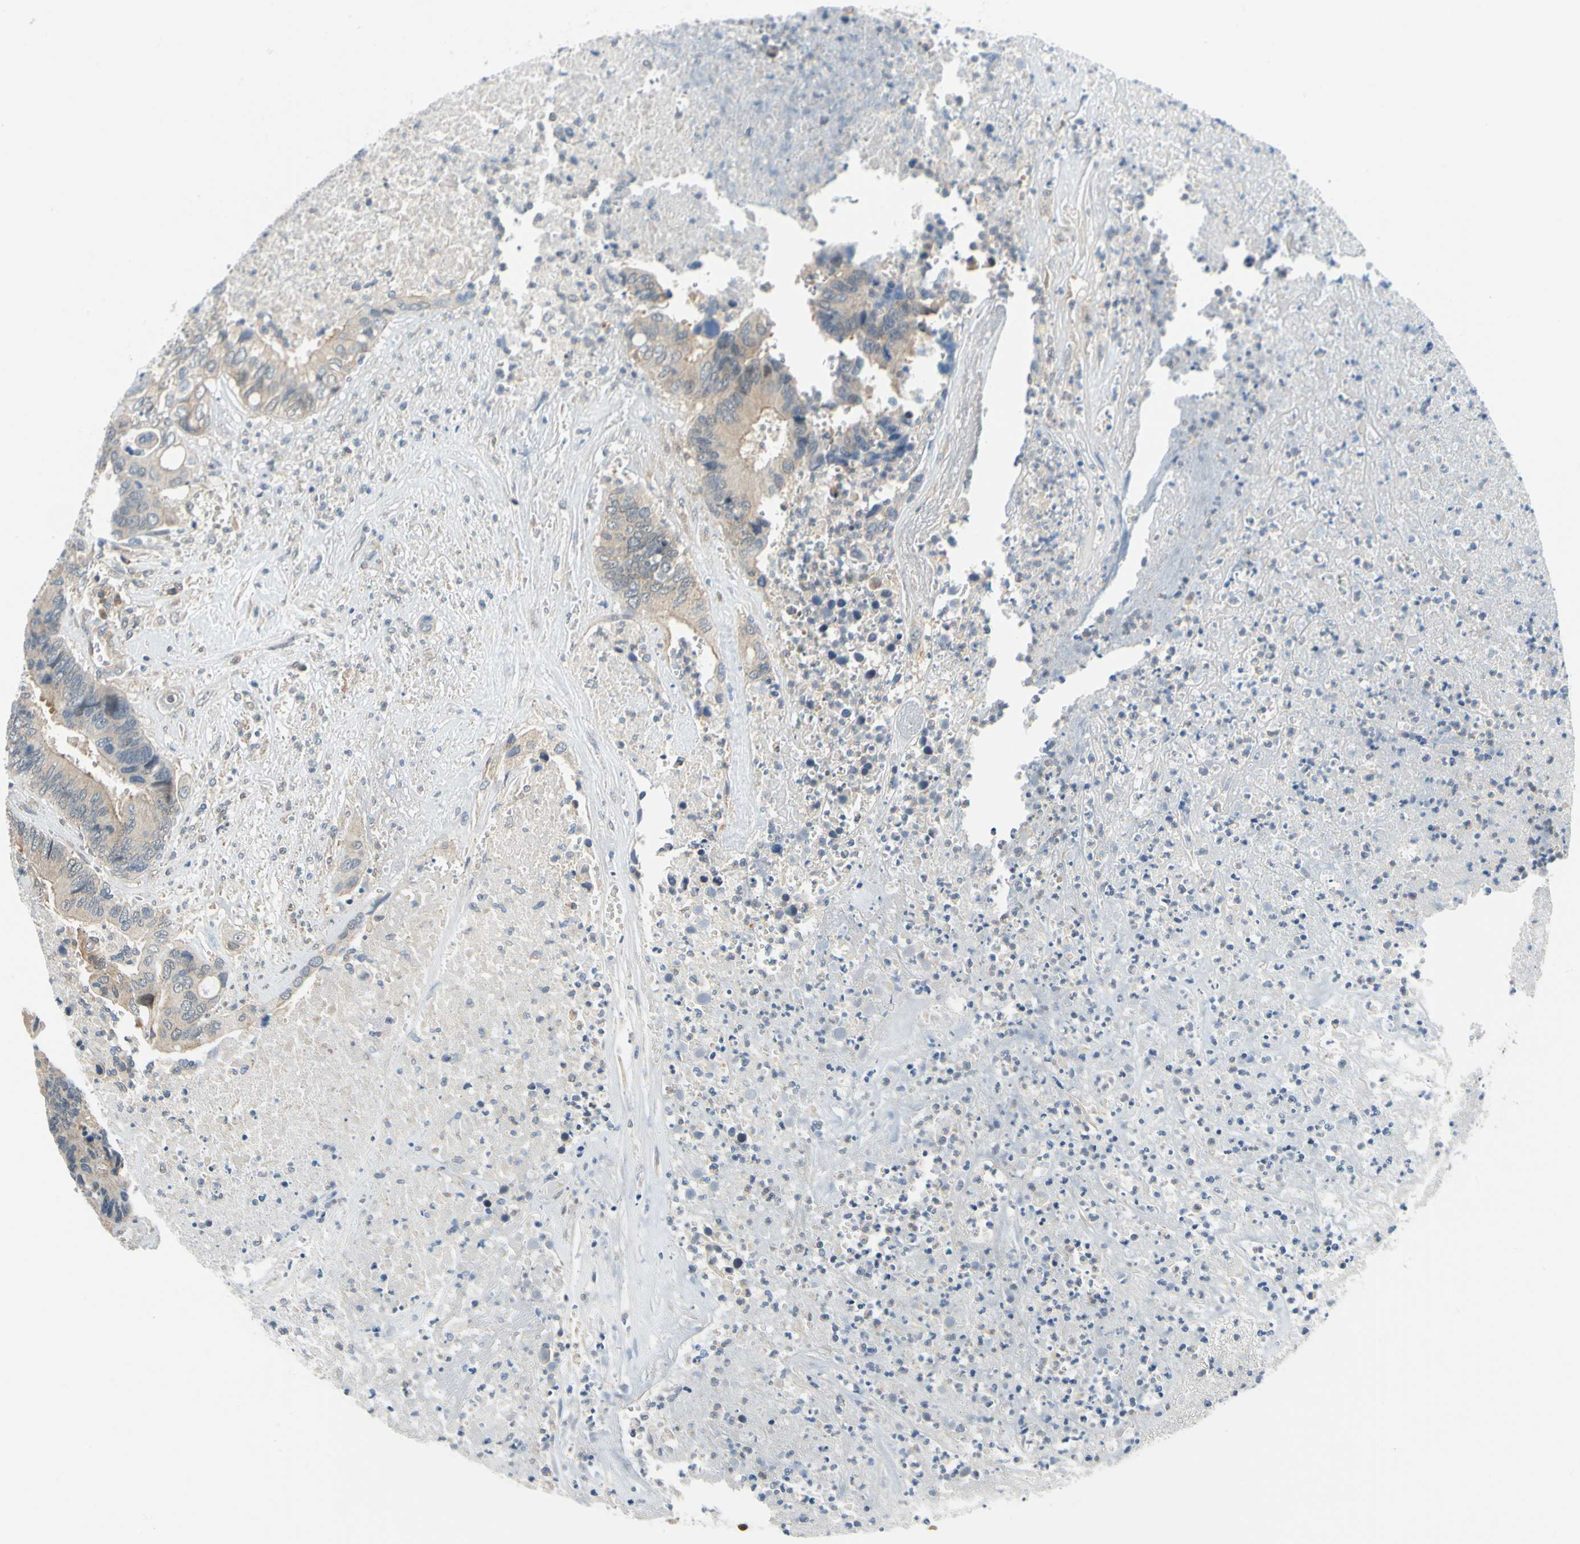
{"staining": {"intensity": "negative", "quantity": "none", "location": "none"}, "tissue": "colorectal cancer", "cell_type": "Tumor cells", "image_type": "cancer", "snomed": [{"axis": "morphology", "description": "Adenocarcinoma, NOS"}, {"axis": "topography", "description": "Rectum"}], "caption": "The micrograph shows no significant positivity in tumor cells of adenocarcinoma (colorectal).", "gene": "MAPK9", "patient": {"sex": "male", "age": 55}}